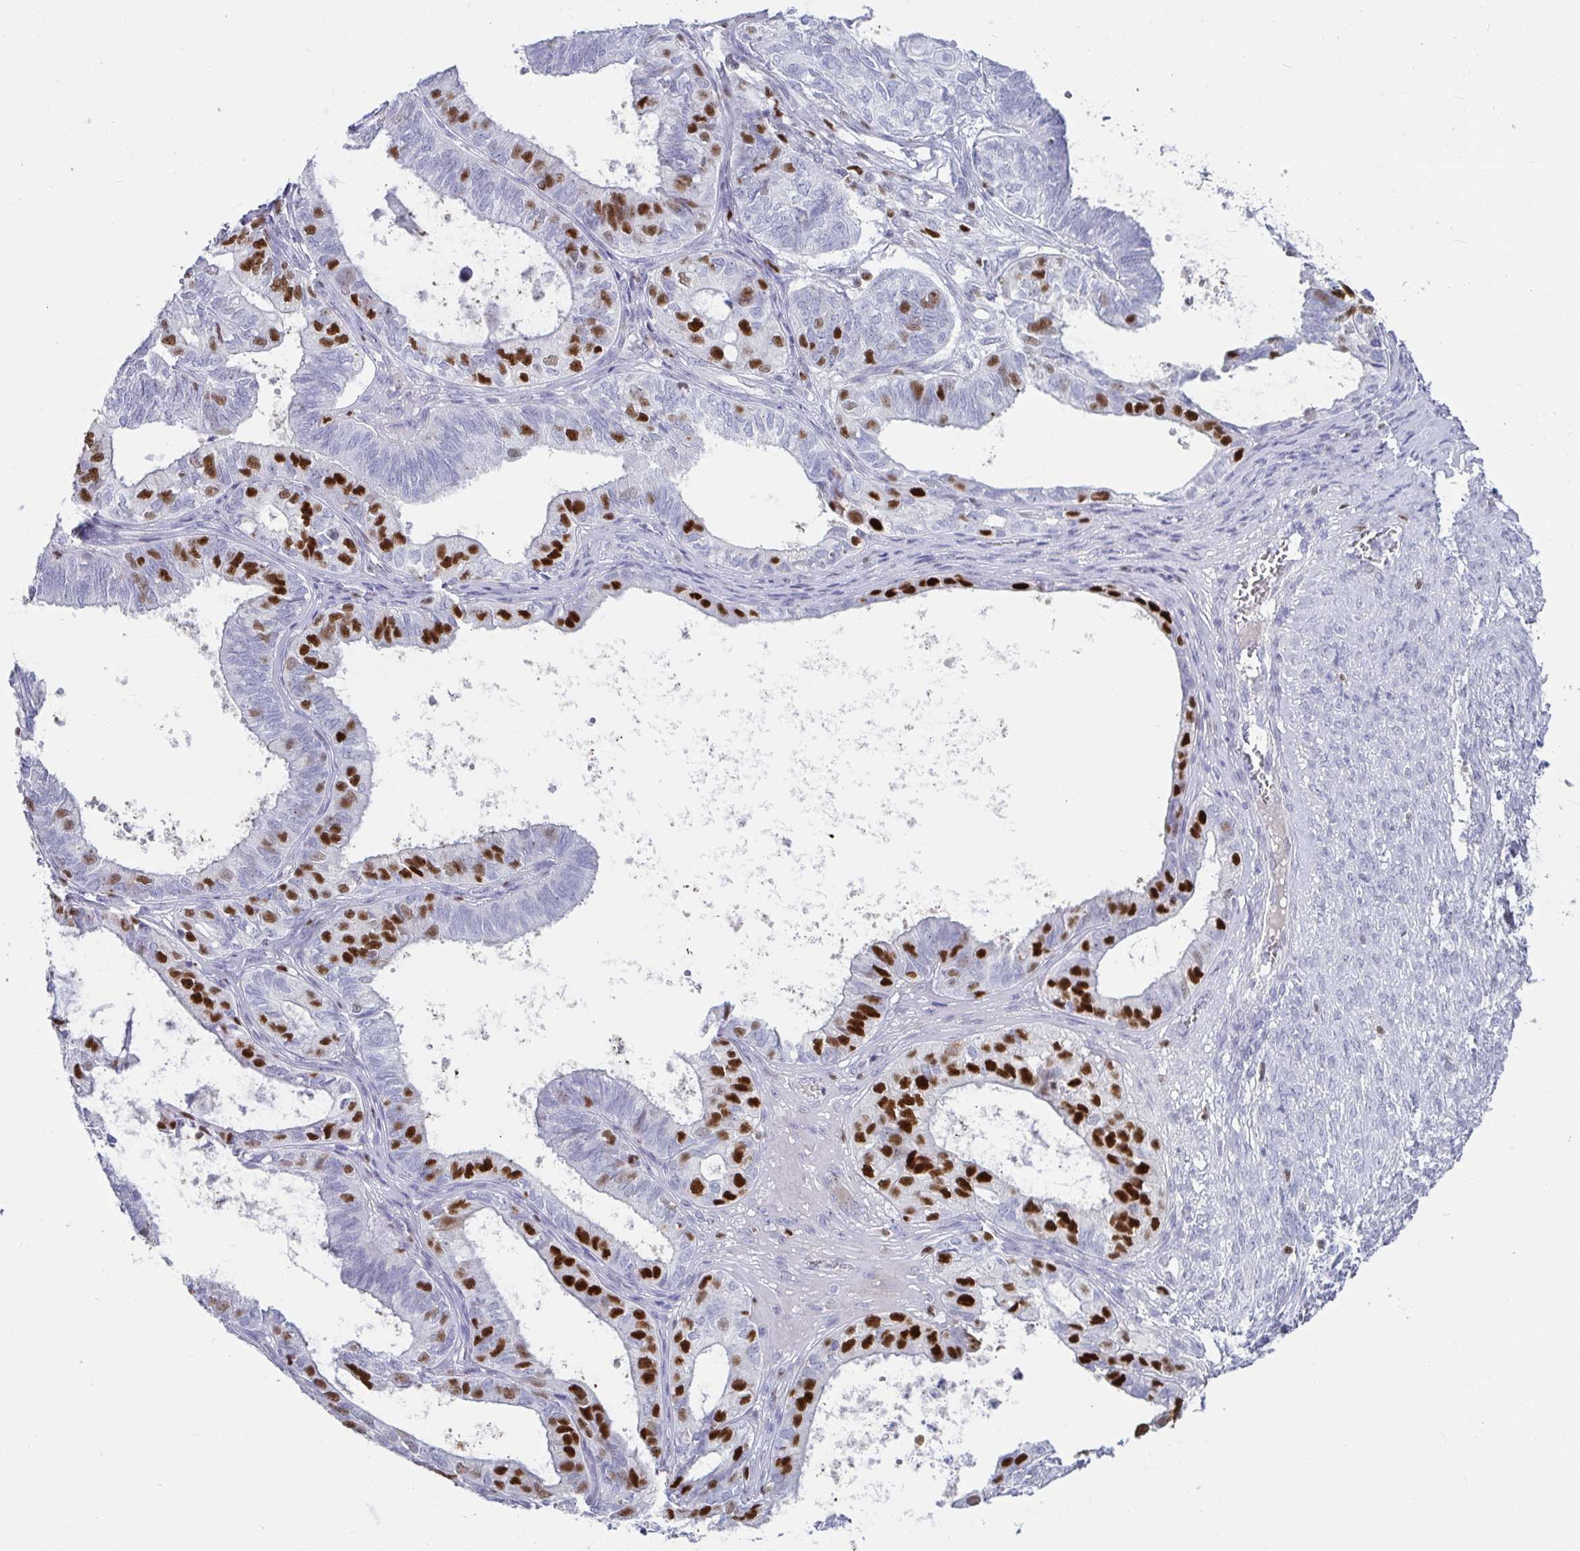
{"staining": {"intensity": "strong", "quantity": "25%-75%", "location": "nuclear"}, "tissue": "ovarian cancer", "cell_type": "Tumor cells", "image_type": "cancer", "snomed": [{"axis": "morphology", "description": "Carcinoma, endometroid"}, {"axis": "topography", "description": "Ovary"}], "caption": "Immunohistochemical staining of human endometroid carcinoma (ovarian) reveals high levels of strong nuclear protein expression in about 25%-75% of tumor cells.", "gene": "ZNF586", "patient": {"sex": "female", "age": 64}}